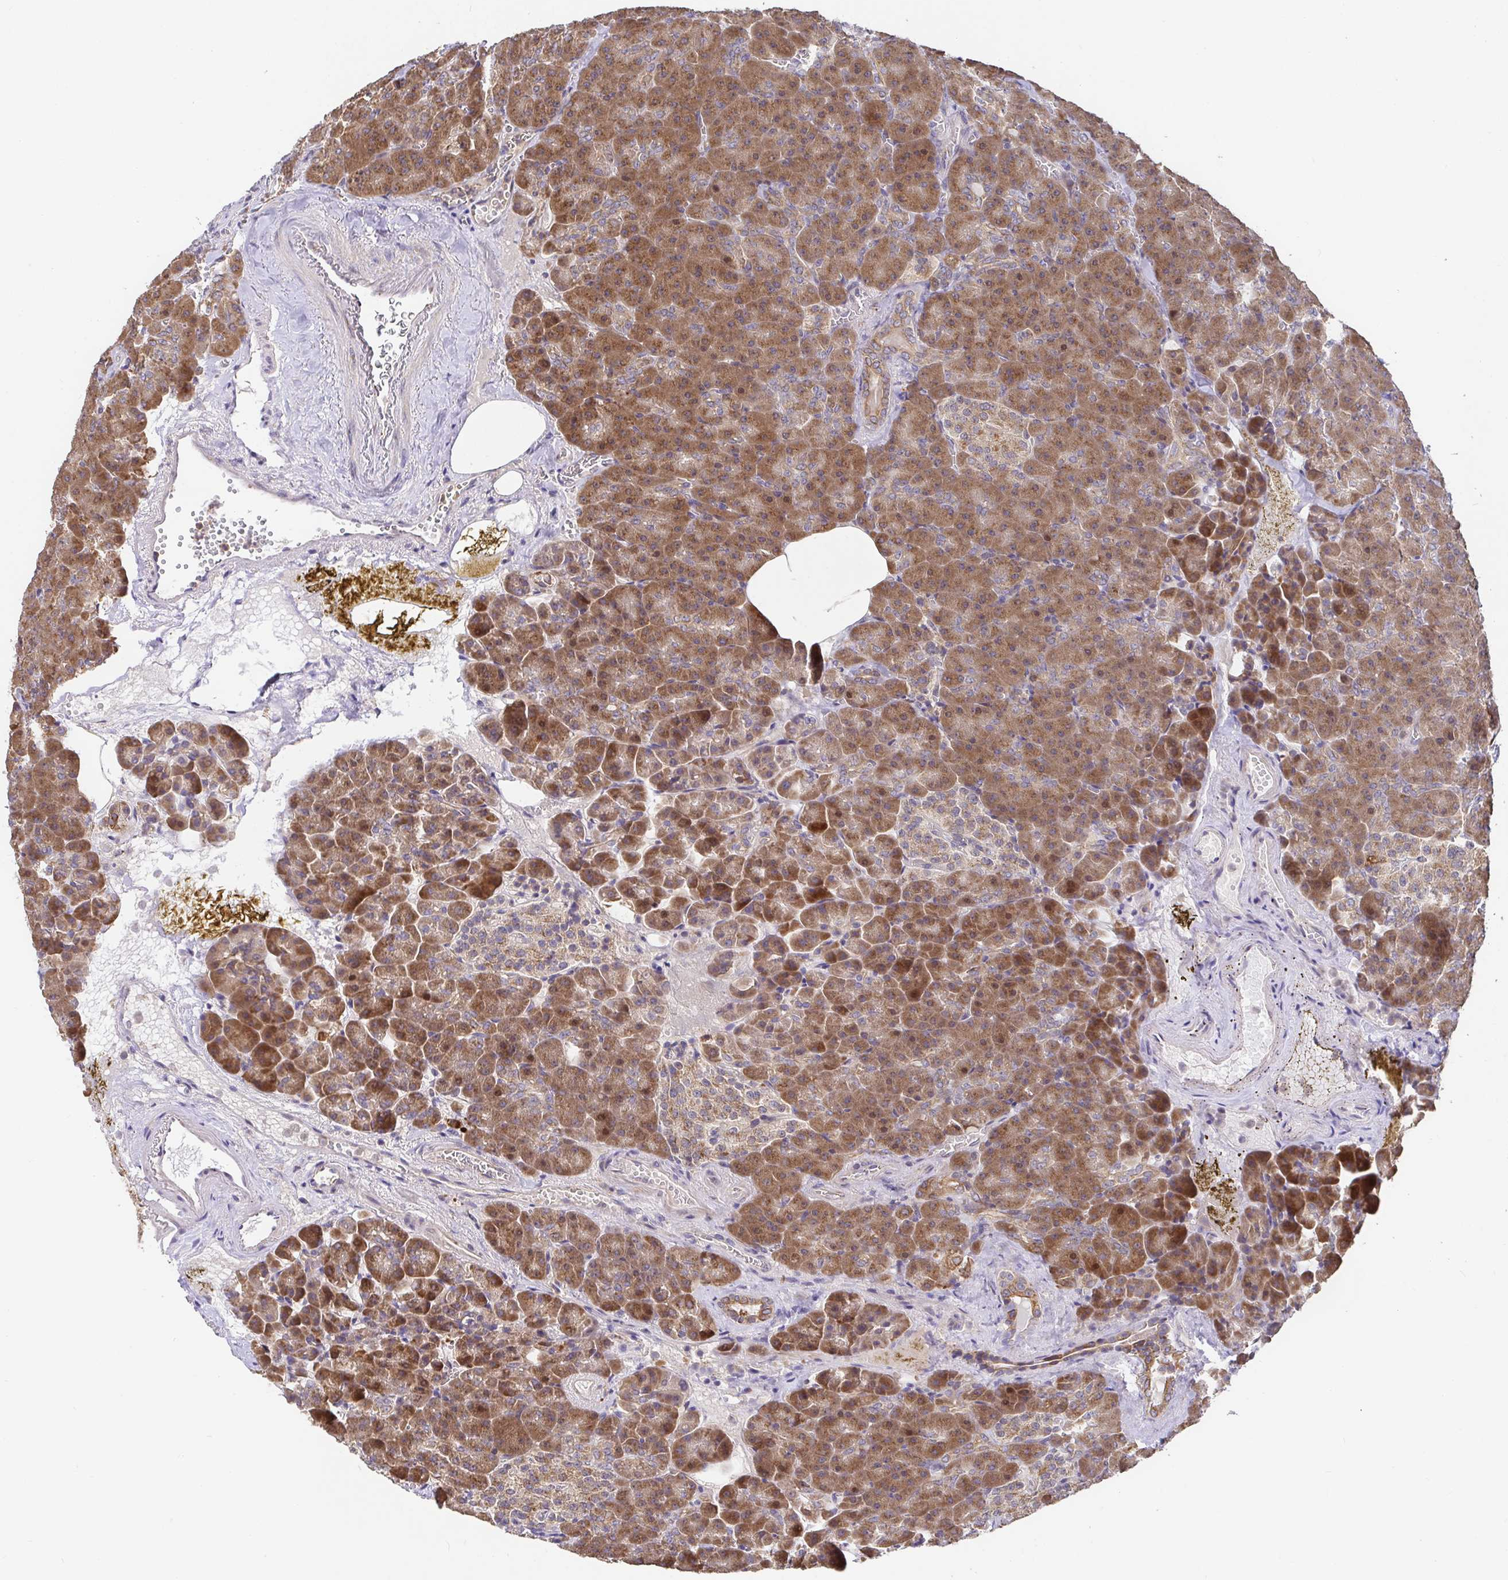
{"staining": {"intensity": "moderate", "quantity": ">75%", "location": "cytoplasmic/membranous,nuclear"}, "tissue": "pancreas", "cell_type": "Exocrine glandular cells", "image_type": "normal", "snomed": [{"axis": "morphology", "description": "Normal tissue, NOS"}, {"axis": "topography", "description": "Pancreas"}], "caption": "The image shows immunohistochemical staining of benign pancreas. There is moderate cytoplasmic/membranous,nuclear positivity is seen in about >75% of exocrine glandular cells.", "gene": "ELP1", "patient": {"sex": "female", "age": 74}}